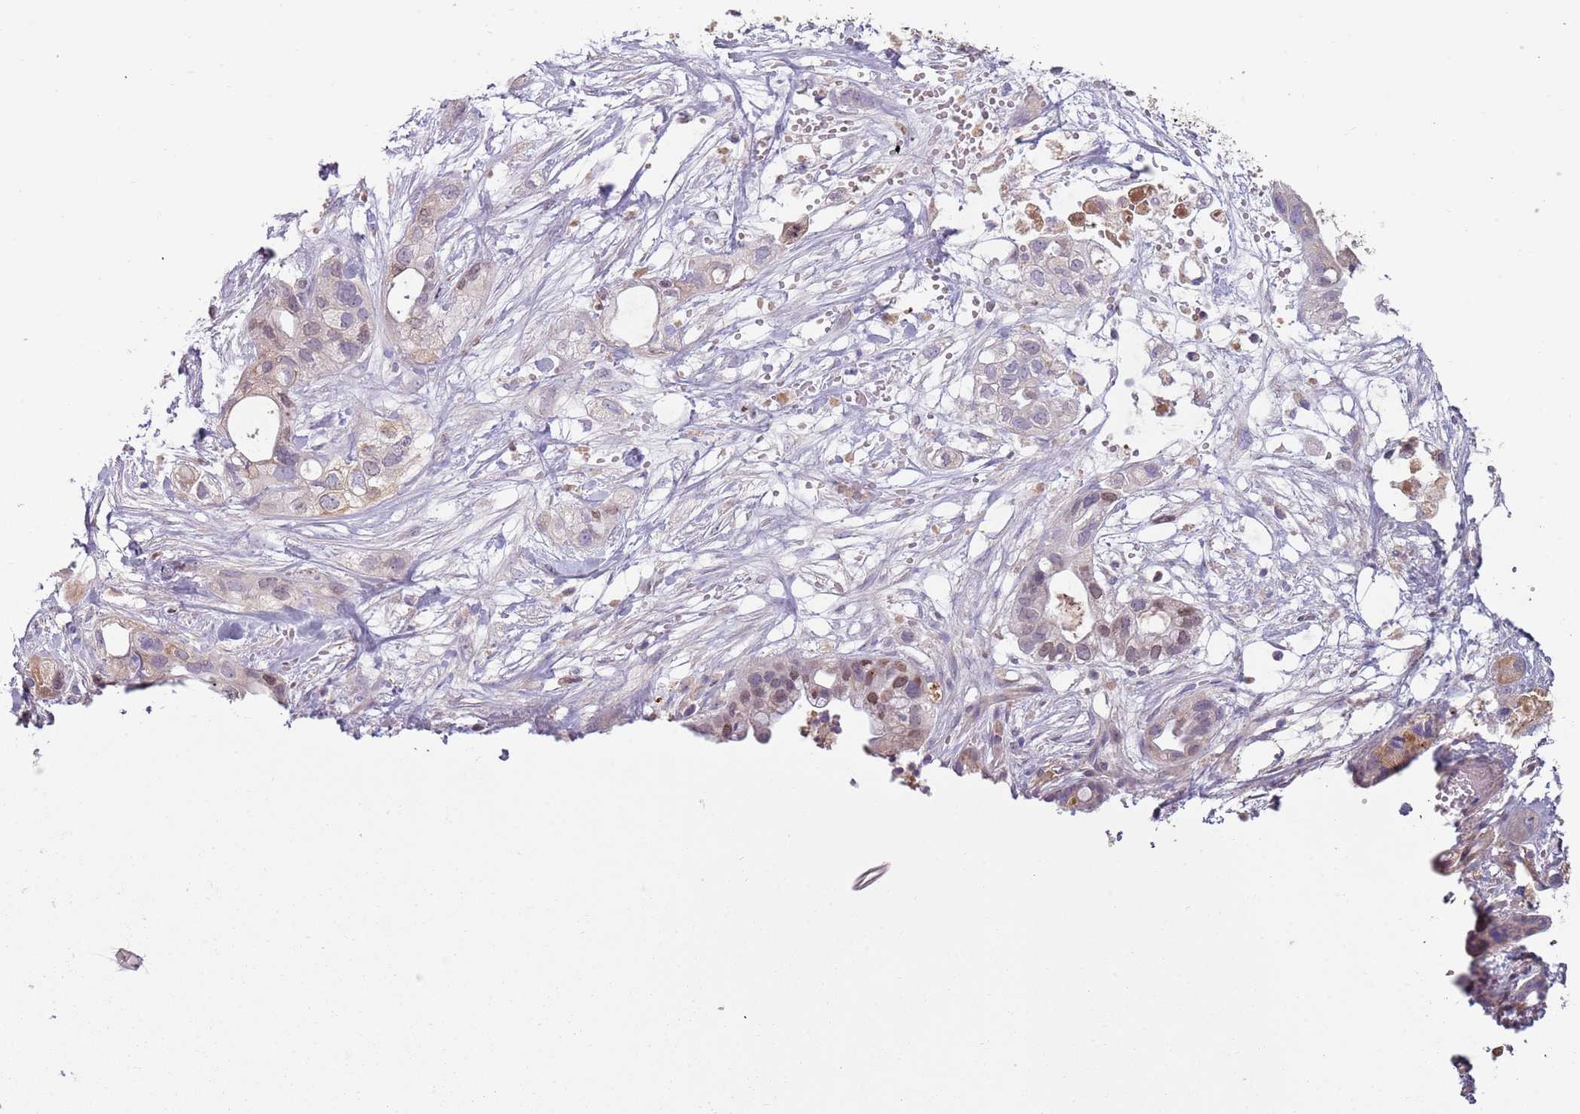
{"staining": {"intensity": "weak", "quantity": "<25%", "location": "nuclear"}, "tissue": "pancreatic cancer", "cell_type": "Tumor cells", "image_type": "cancer", "snomed": [{"axis": "morphology", "description": "Adenocarcinoma, NOS"}, {"axis": "topography", "description": "Pancreas"}], "caption": "The photomicrograph shows no staining of tumor cells in pancreatic adenocarcinoma.", "gene": "SYS1", "patient": {"sex": "male", "age": 44}}